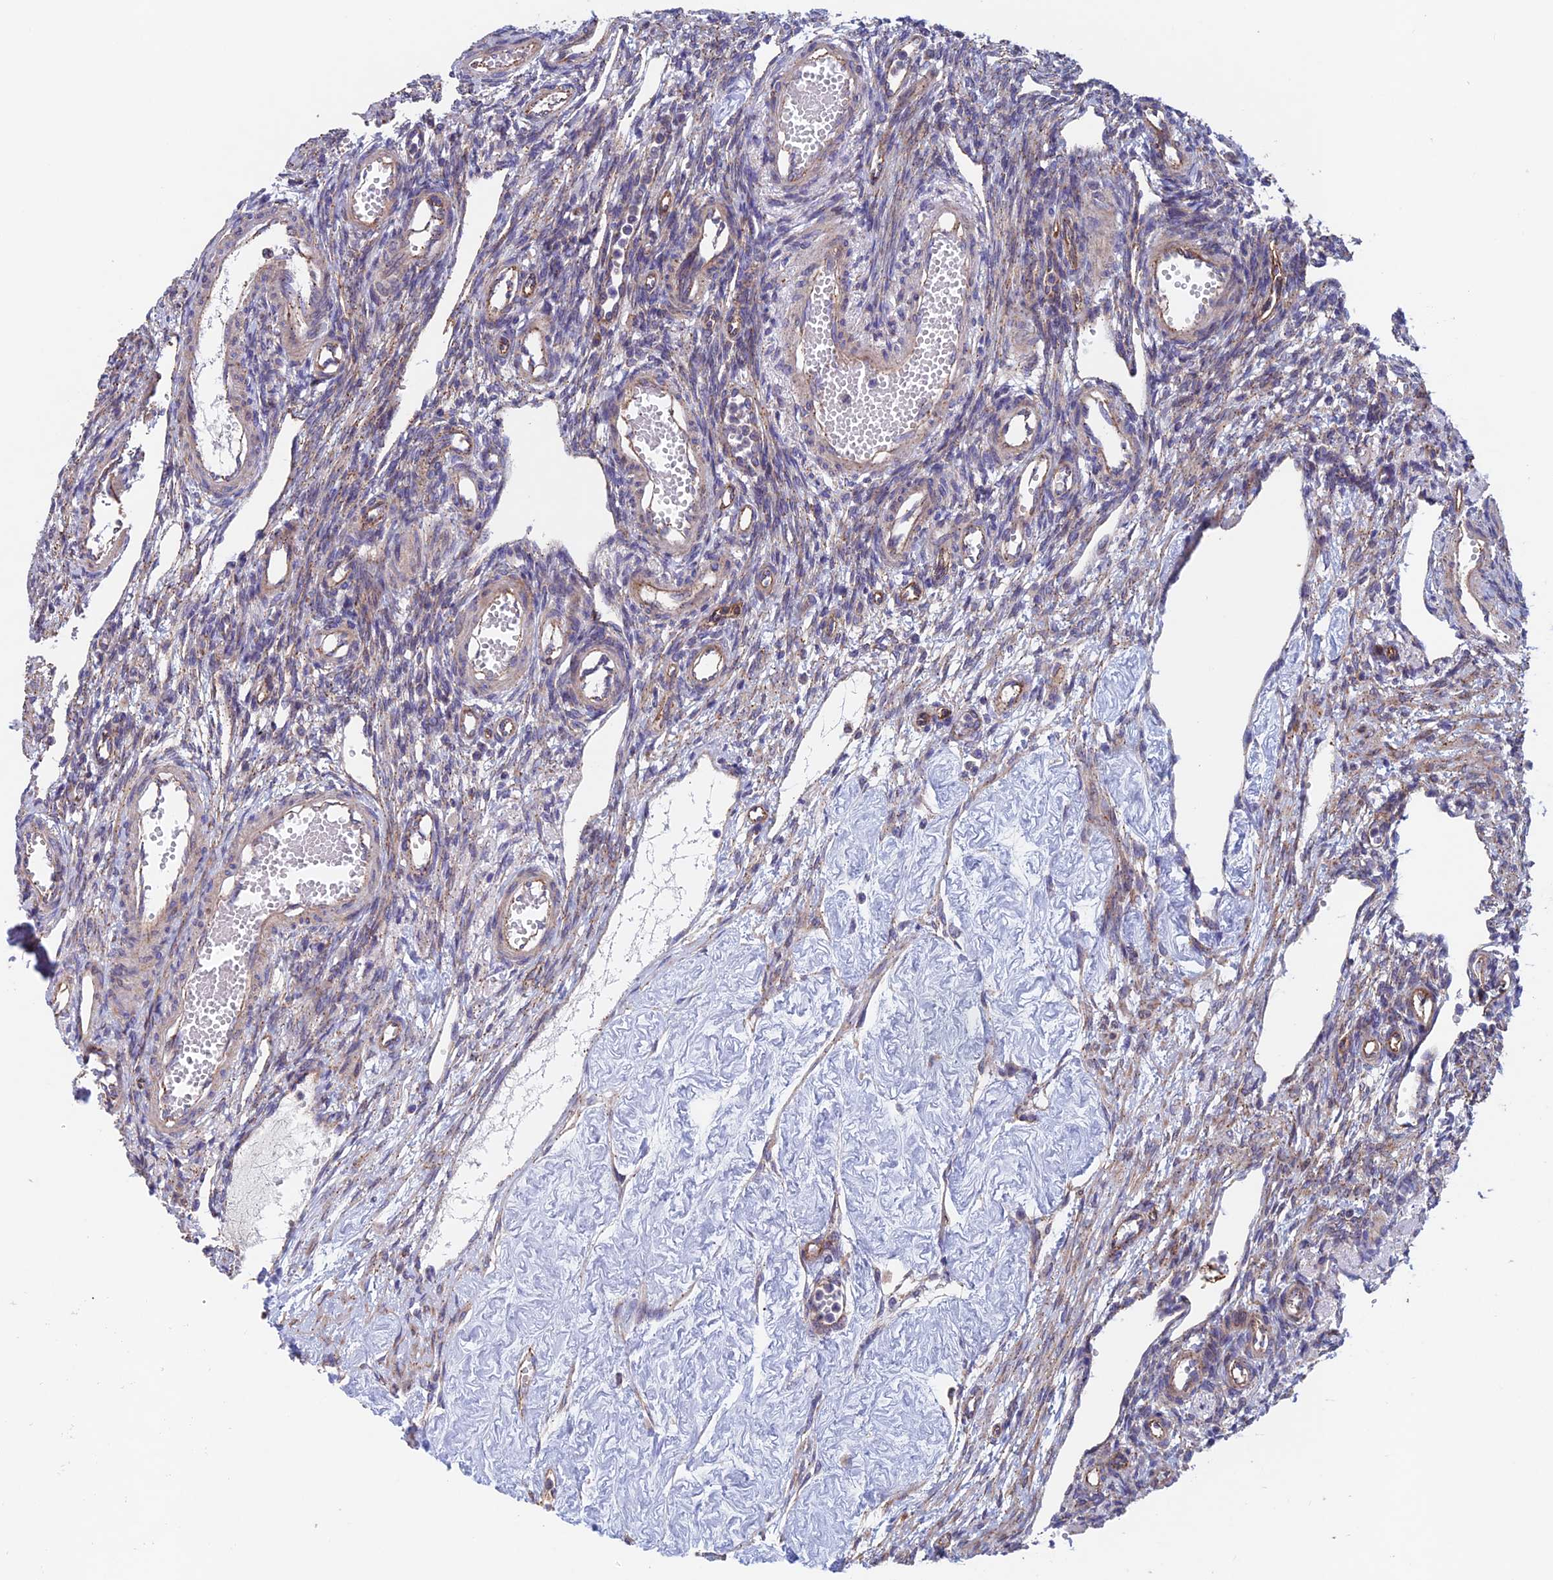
{"staining": {"intensity": "weak", "quantity": "<25%", "location": "cytoplasmic/membranous"}, "tissue": "ovary", "cell_type": "Ovarian stroma cells", "image_type": "normal", "snomed": [{"axis": "morphology", "description": "Normal tissue, NOS"}, {"axis": "morphology", "description": "Cyst, NOS"}, {"axis": "topography", "description": "Ovary"}], "caption": "The IHC histopathology image has no significant expression in ovarian stroma cells of ovary. (Stains: DAB immunohistochemistry with hematoxylin counter stain, Microscopy: brightfield microscopy at high magnification).", "gene": "MRPL1", "patient": {"sex": "female", "age": 33}}